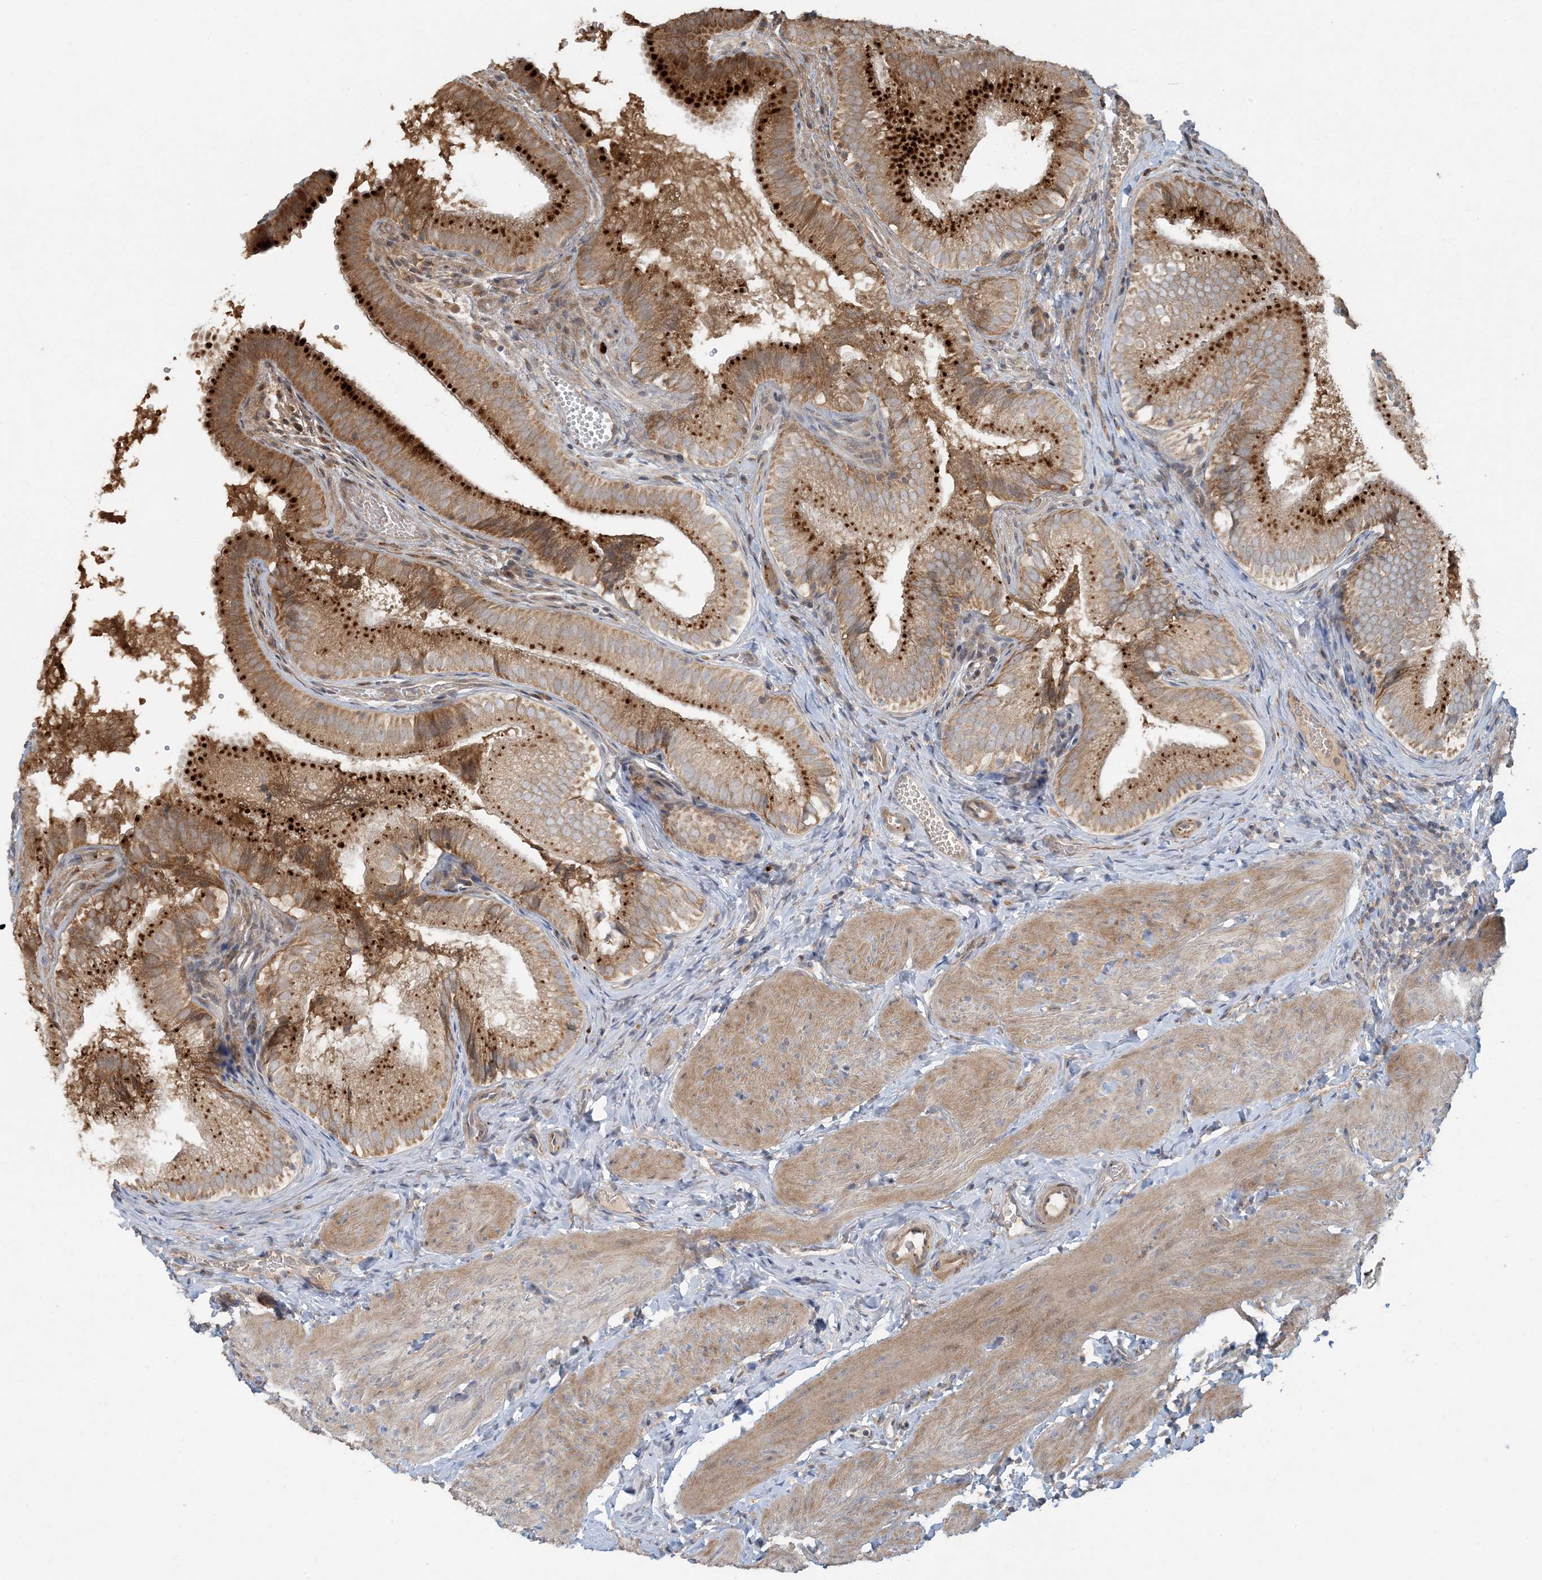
{"staining": {"intensity": "strong", "quantity": ">75%", "location": "cytoplasmic/membranous"}, "tissue": "gallbladder", "cell_type": "Glandular cells", "image_type": "normal", "snomed": [{"axis": "morphology", "description": "Normal tissue, NOS"}, {"axis": "topography", "description": "Gallbladder"}], "caption": "An immunohistochemistry (IHC) micrograph of benign tissue is shown. Protein staining in brown shows strong cytoplasmic/membranous positivity in gallbladder within glandular cells. Nuclei are stained in blue.", "gene": "LTN1", "patient": {"sex": "female", "age": 30}}